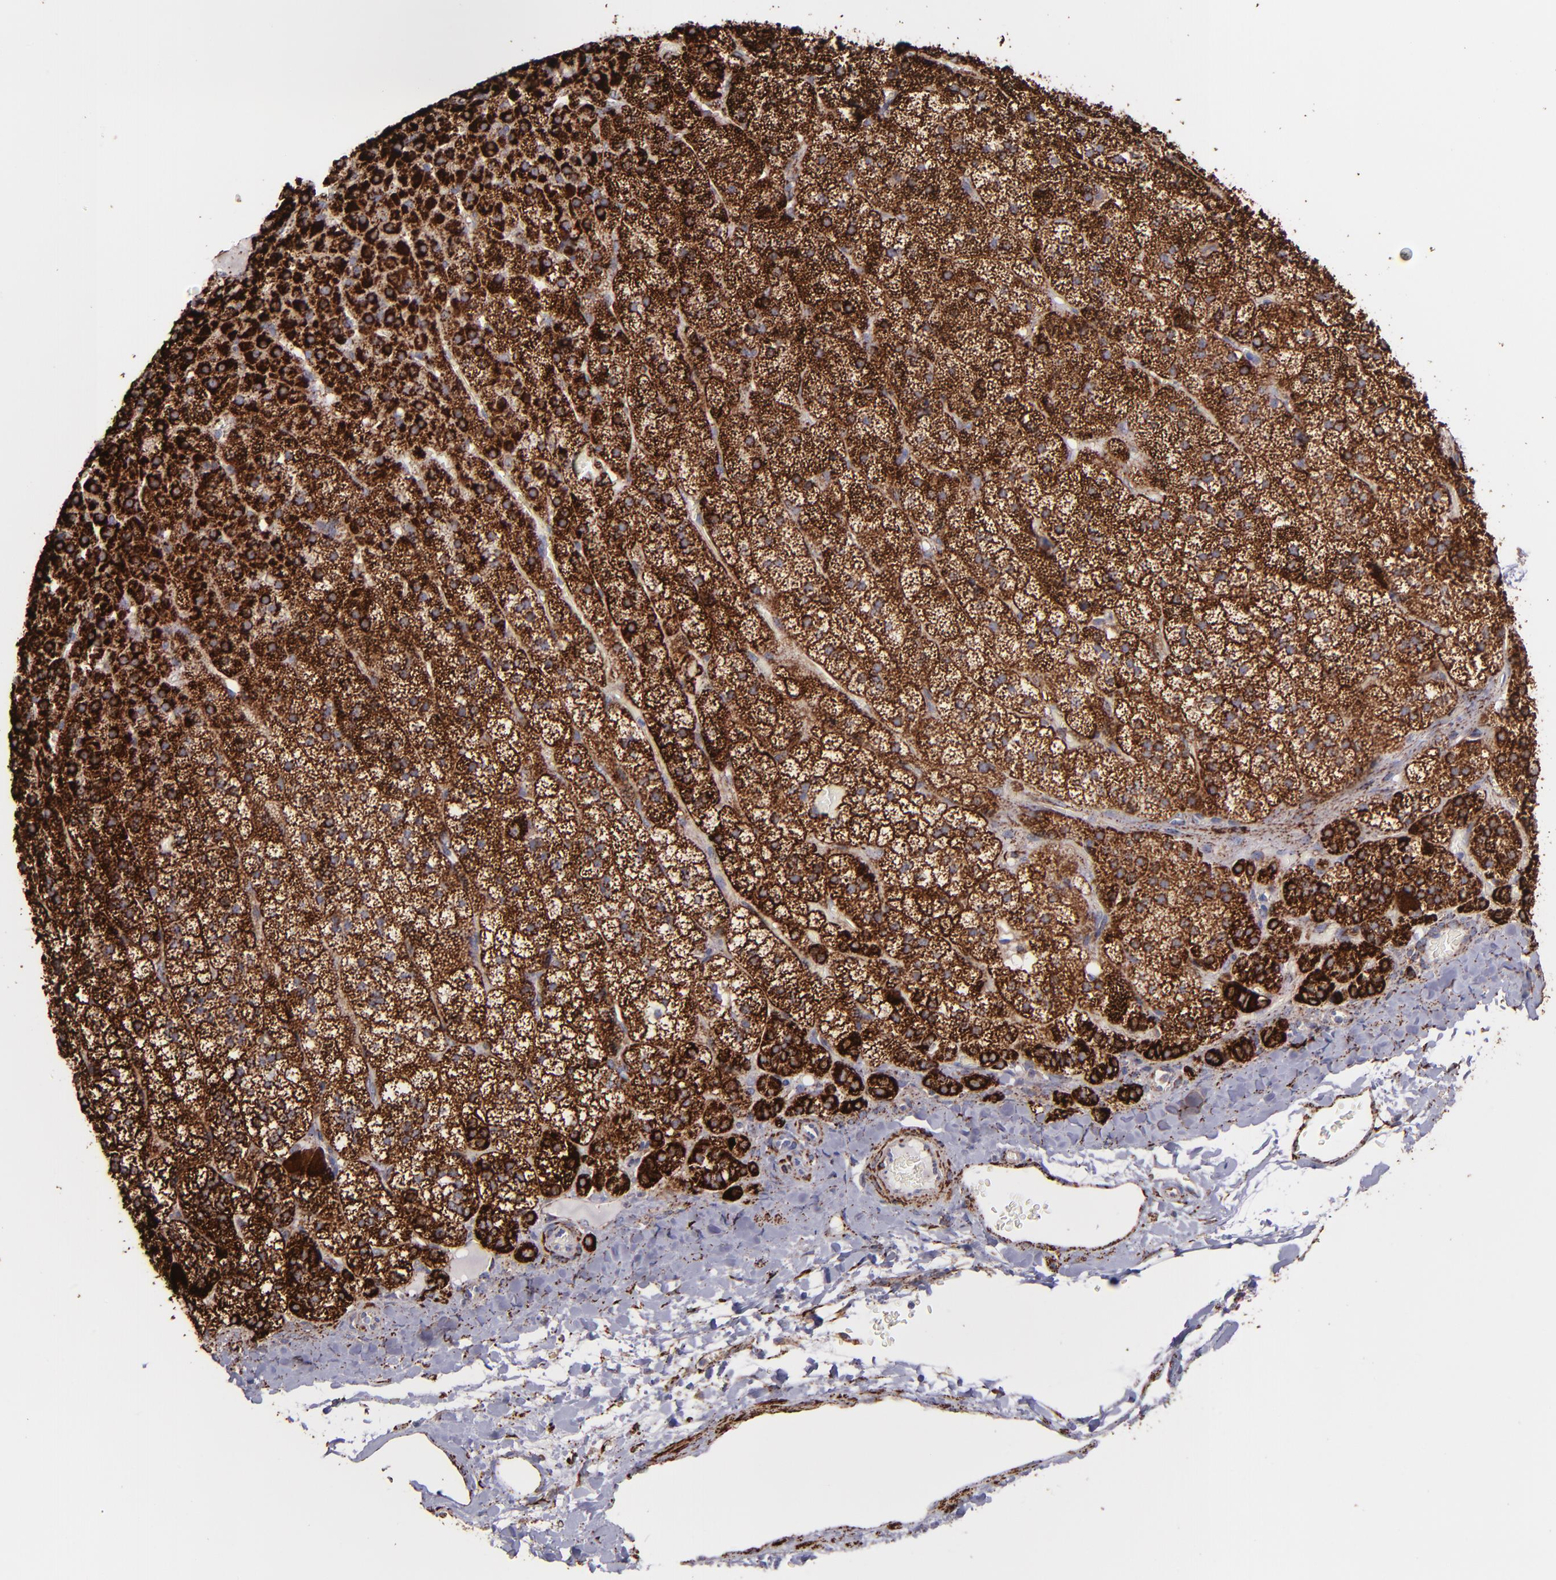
{"staining": {"intensity": "strong", "quantity": ">75%", "location": "cytoplasmic/membranous"}, "tissue": "adrenal gland", "cell_type": "Glandular cells", "image_type": "normal", "snomed": [{"axis": "morphology", "description": "Normal tissue, NOS"}, {"axis": "topography", "description": "Adrenal gland"}], "caption": "Strong cytoplasmic/membranous expression for a protein is present in approximately >75% of glandular cells of normal adrenal gland using IHC.", "gene": "MAOB", "patient": {"sex": "male", "age": 35}}